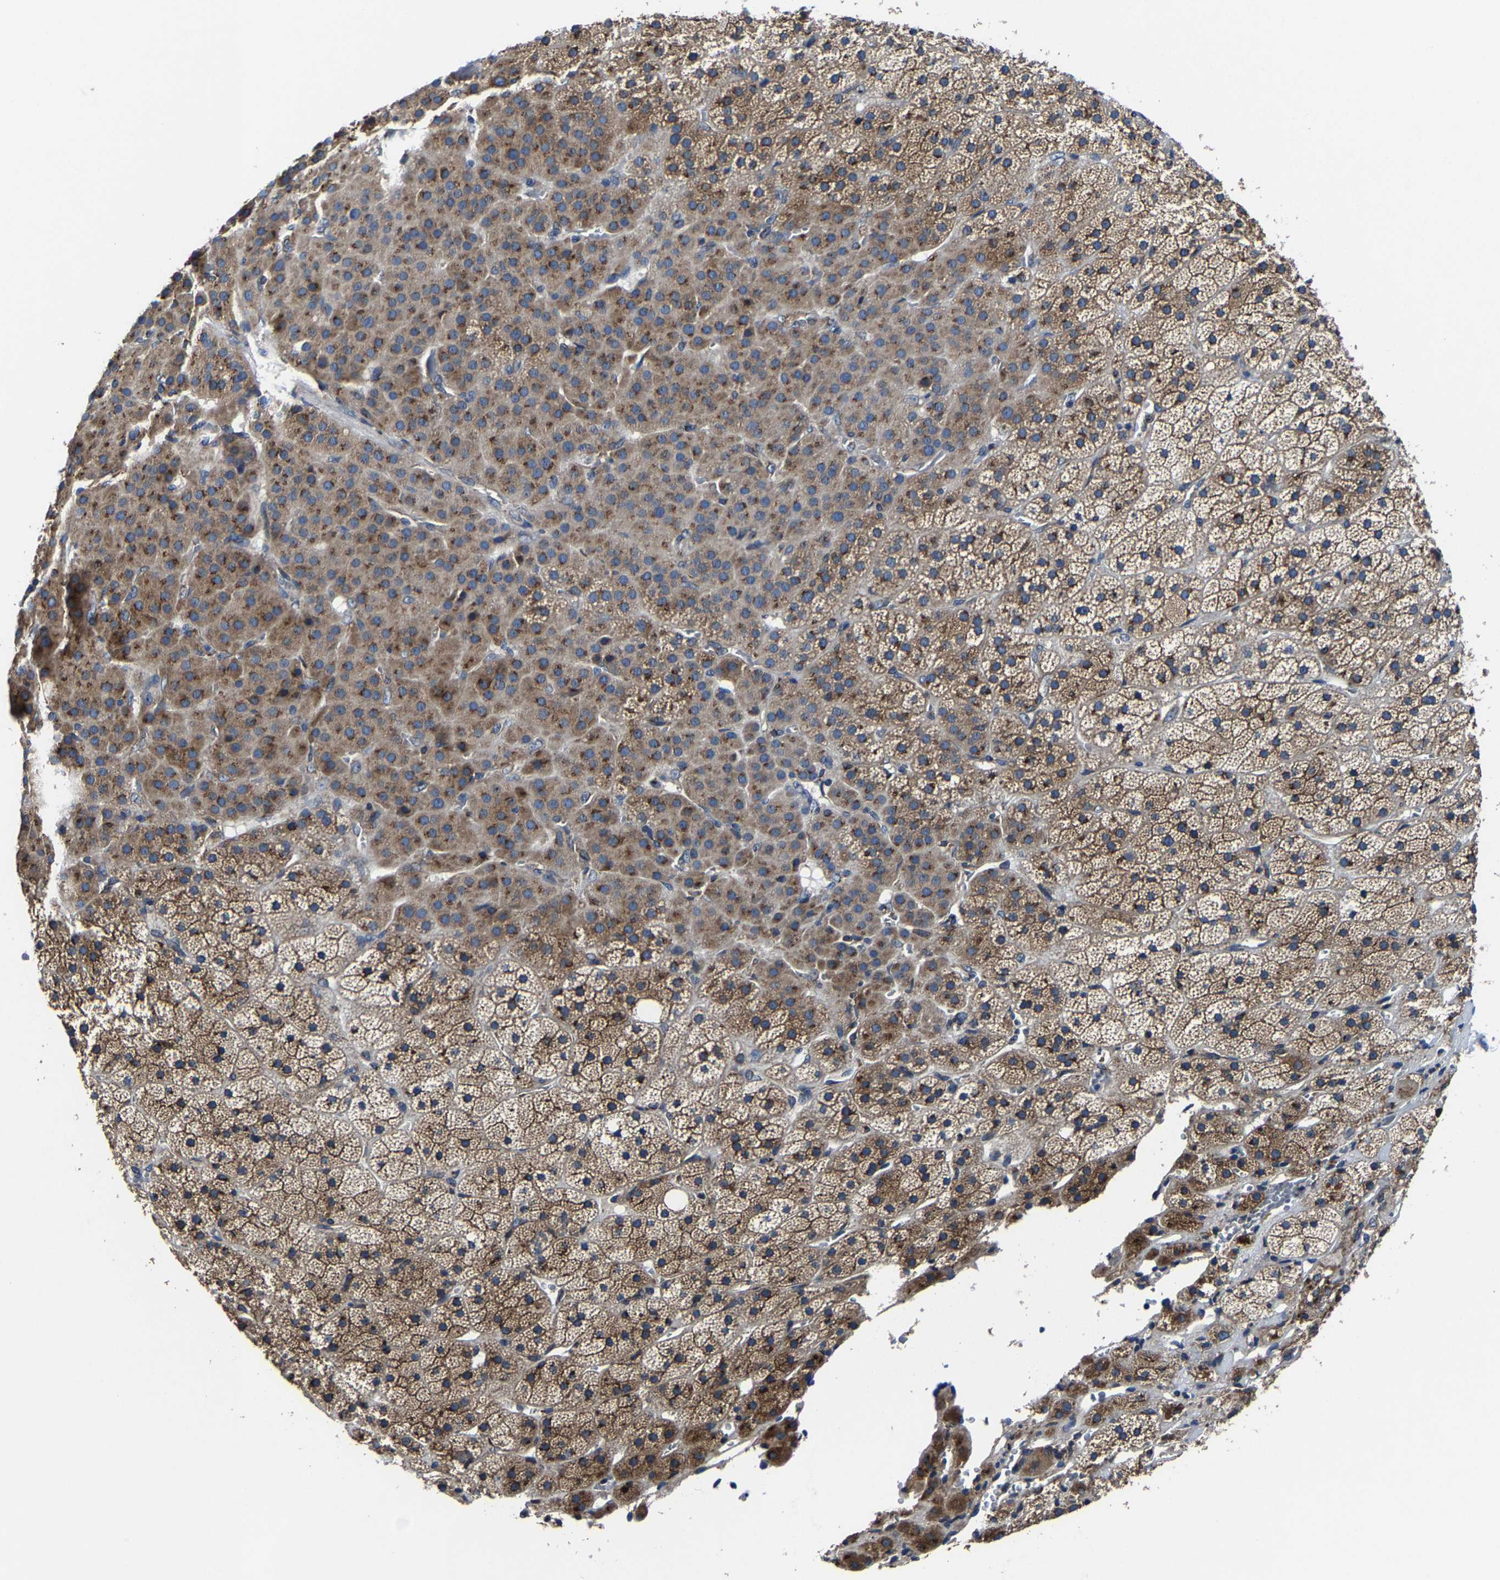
{"staining": {"intensity": "moderate", "quantity": ">75%", "location": "cytoplasmic/membranous"}, "tissue": "adrenal gland", "cell_type": "Glandular cells", "image_type": "normal", "snomed": [{"axis": "morphology", "description": "Normal tissue, NOS"}, {"axis": "topography", "description": "Adrenal gland"}], "caption": "Immunohistochemical staining of unremarkable adrenal gland reveals >75% levels of moderate cytoplasmic/membranous protein expression in approximately >75% of glandular cells. Nuclei are stained in blue.", "gene": "EBAG9", "patient": {"sex": "male", "age": 57}}